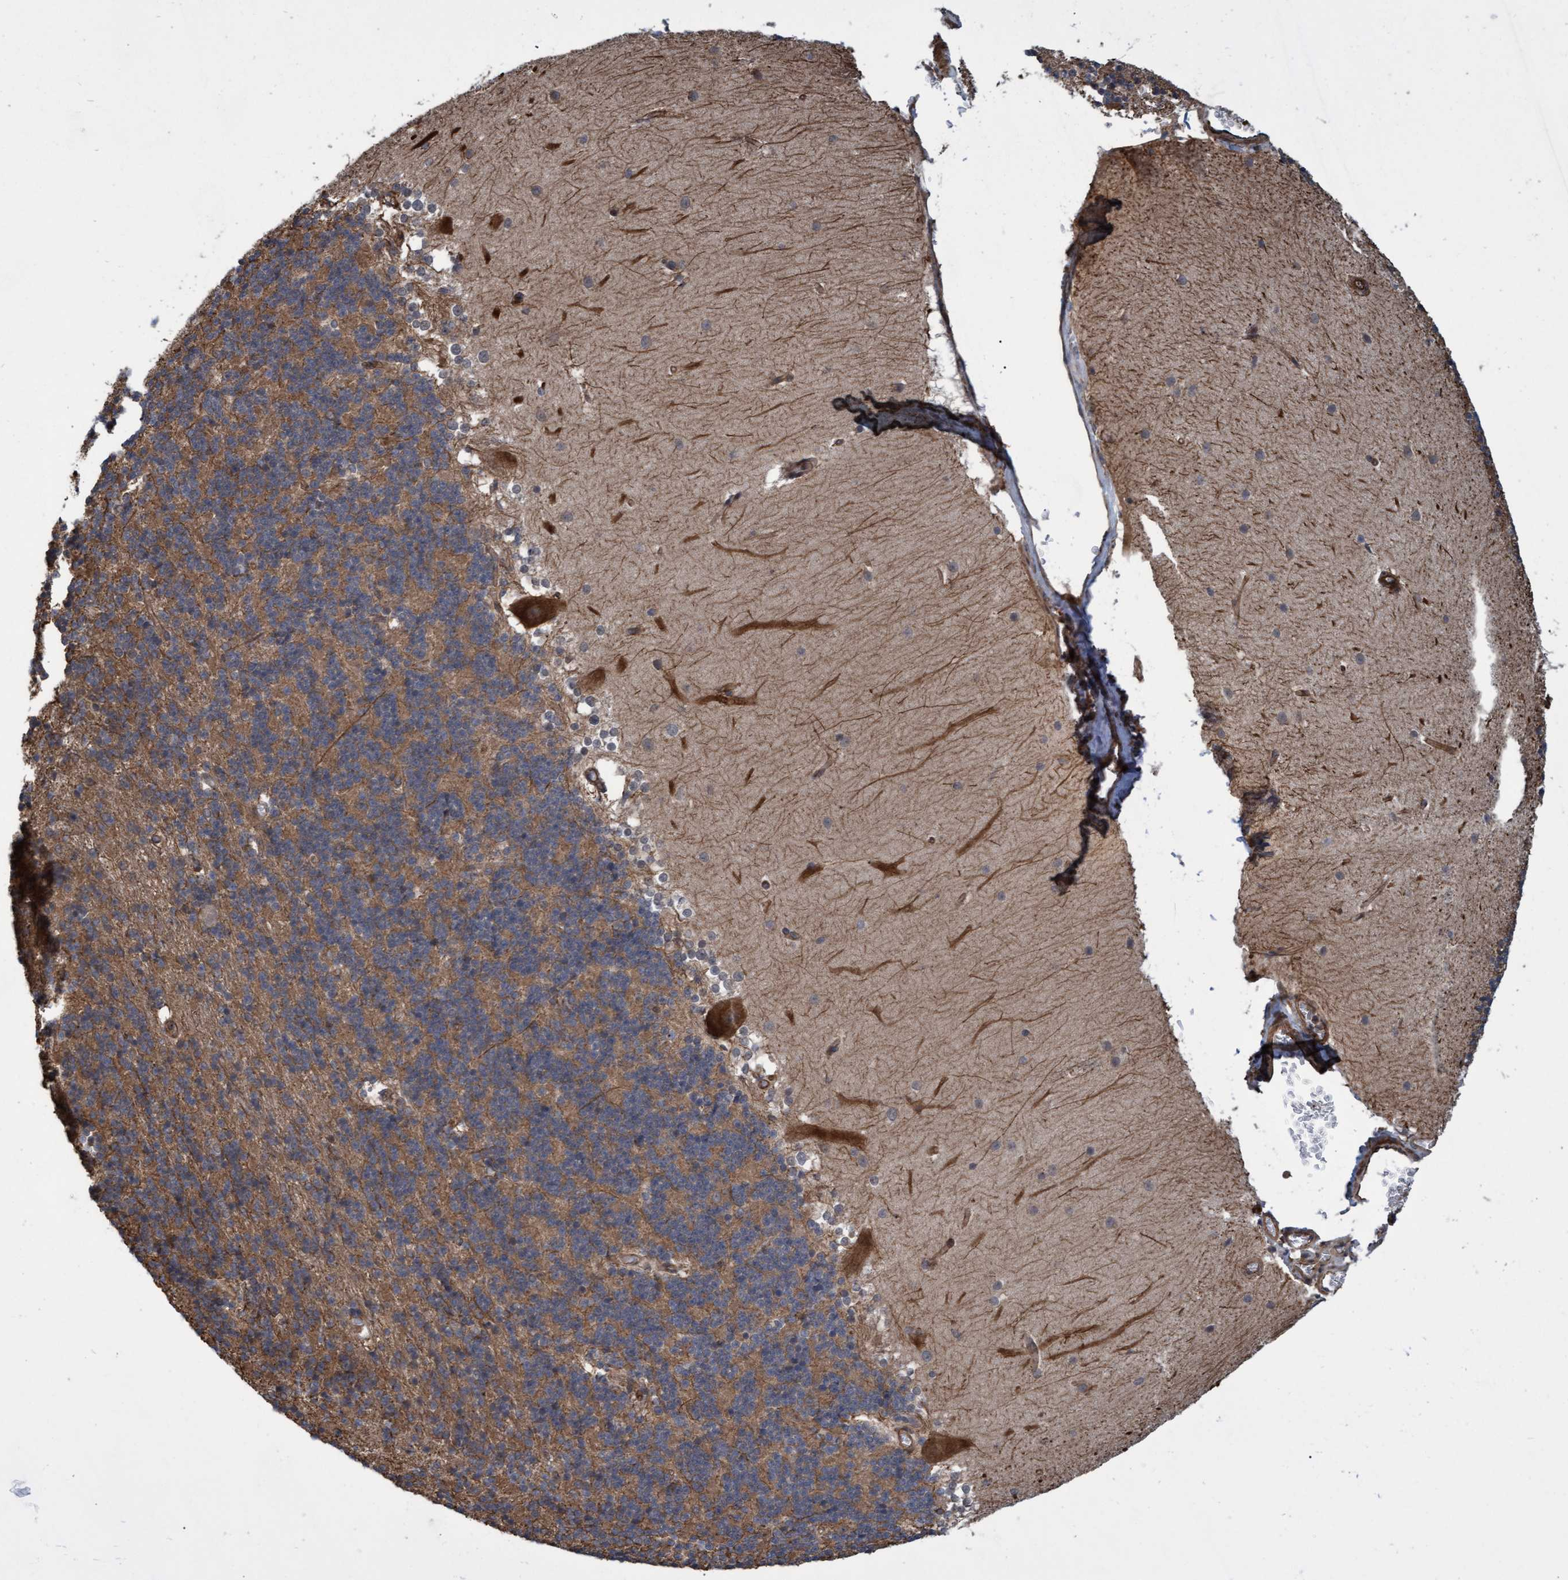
{"staining": {"intensity": "moderate", "quantity": ">75%", "location": "cytoplasmic/membranous"}, "tissue": "cerebellum", "cell_type": "Cells in granular layer", "image_type": "normal", "snomed": [{"axis": "morphology", "description": "Normal tissue, NOS"}, {"axis": "topography", "description": "Cerebellum"}], "caption": "The immunohistochemical stain highlights moderate cytoplasmic/membranous expression in cells in granular layer of normal cerebellum. The protein is stained brown, and the nuclei are stained in blue (DAB (3,3'-diaminobenzidine) IHC with brightfield microscopy, high magnification).", "gene": "TNFRSF10B", "patient": {"sex": "female", "age": 19}}